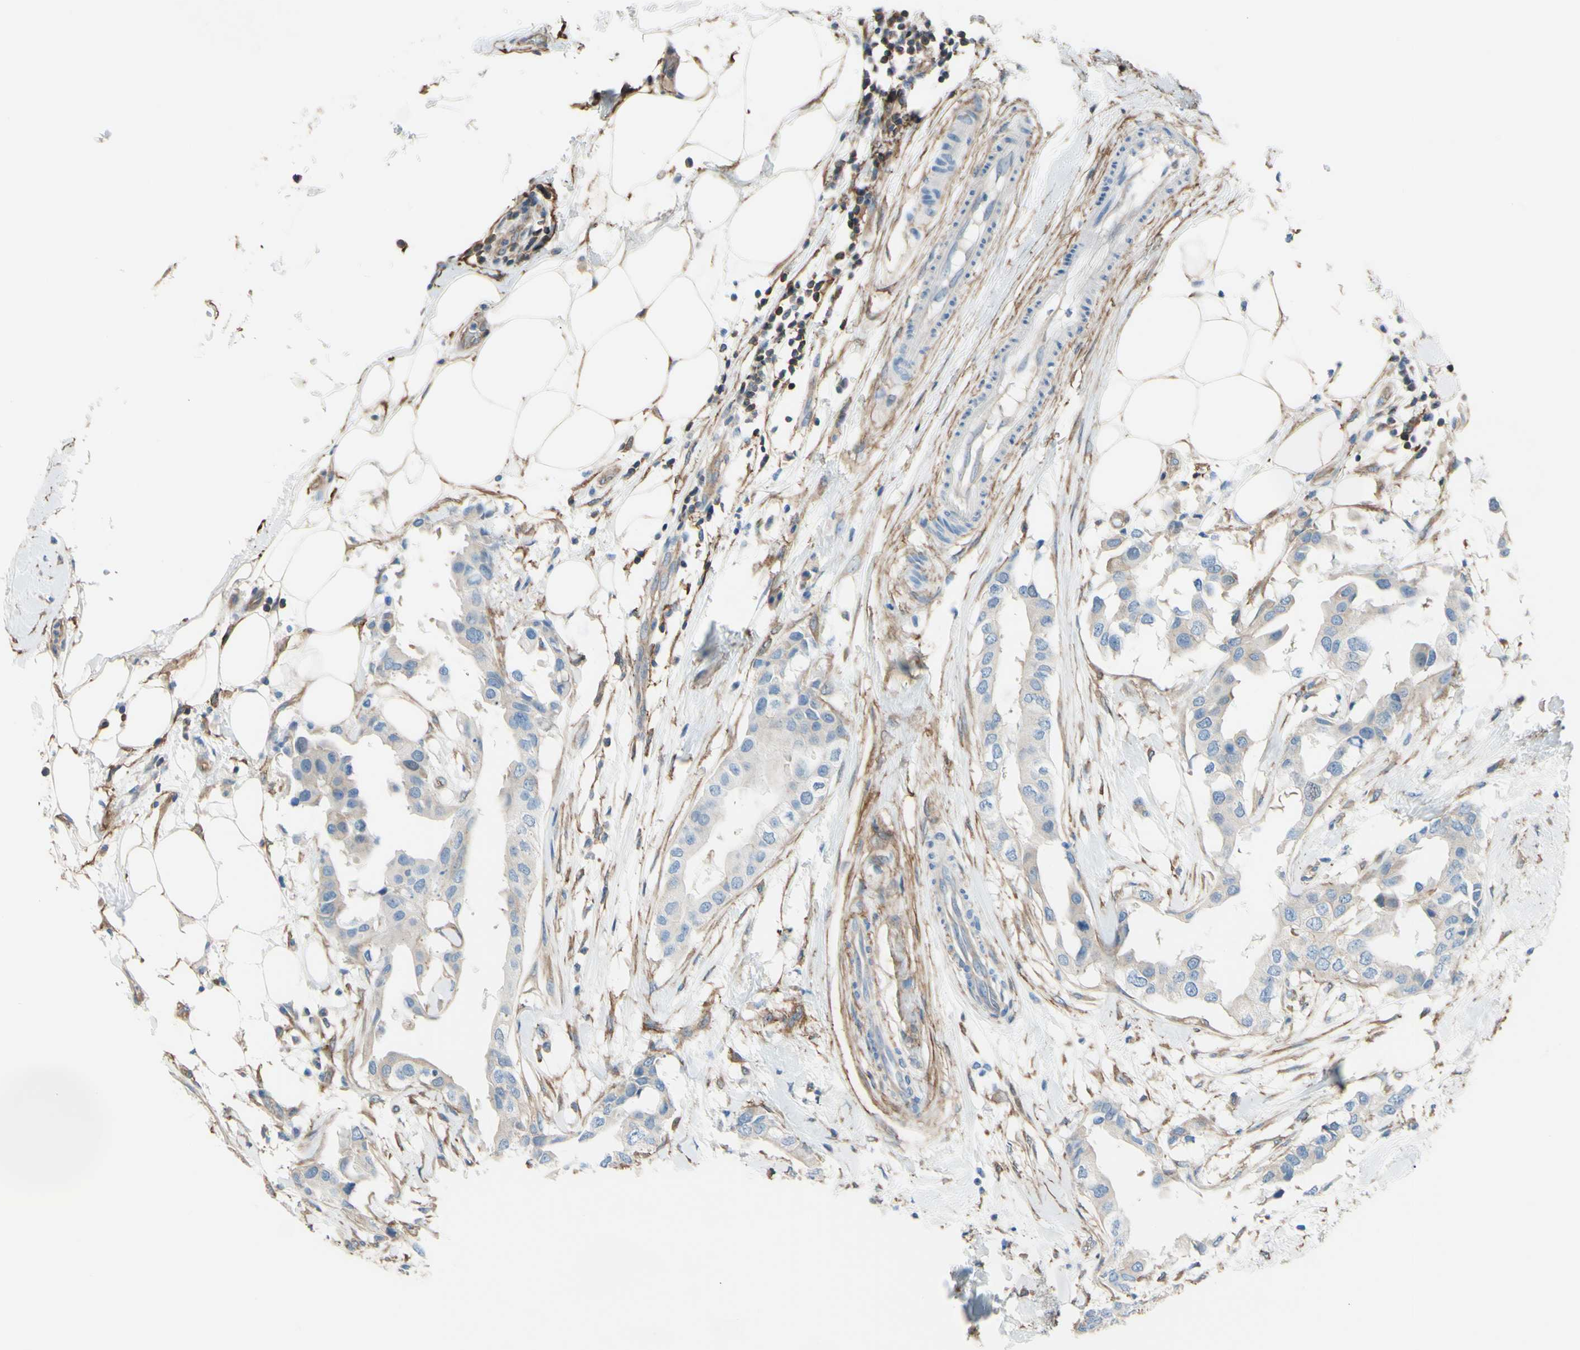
{"staining": {"intensity": "weak", "quantity": "<25%", "location": "cytoplasmic/membranous"}, "tissue": "breast cancer", "cell_type": "Tumor cells", "image_type": "cancer", "snomed": [{"axis": "morphology", "description": "Duct carcinoma"}, {"axis": "topography", "description": "Breast"}], "caption": "Tumor cells are negative for protein expression in human breast intraductal carcinoma.", "gene": "ADD1", "patient": {"sex": "female", "age": 40}}